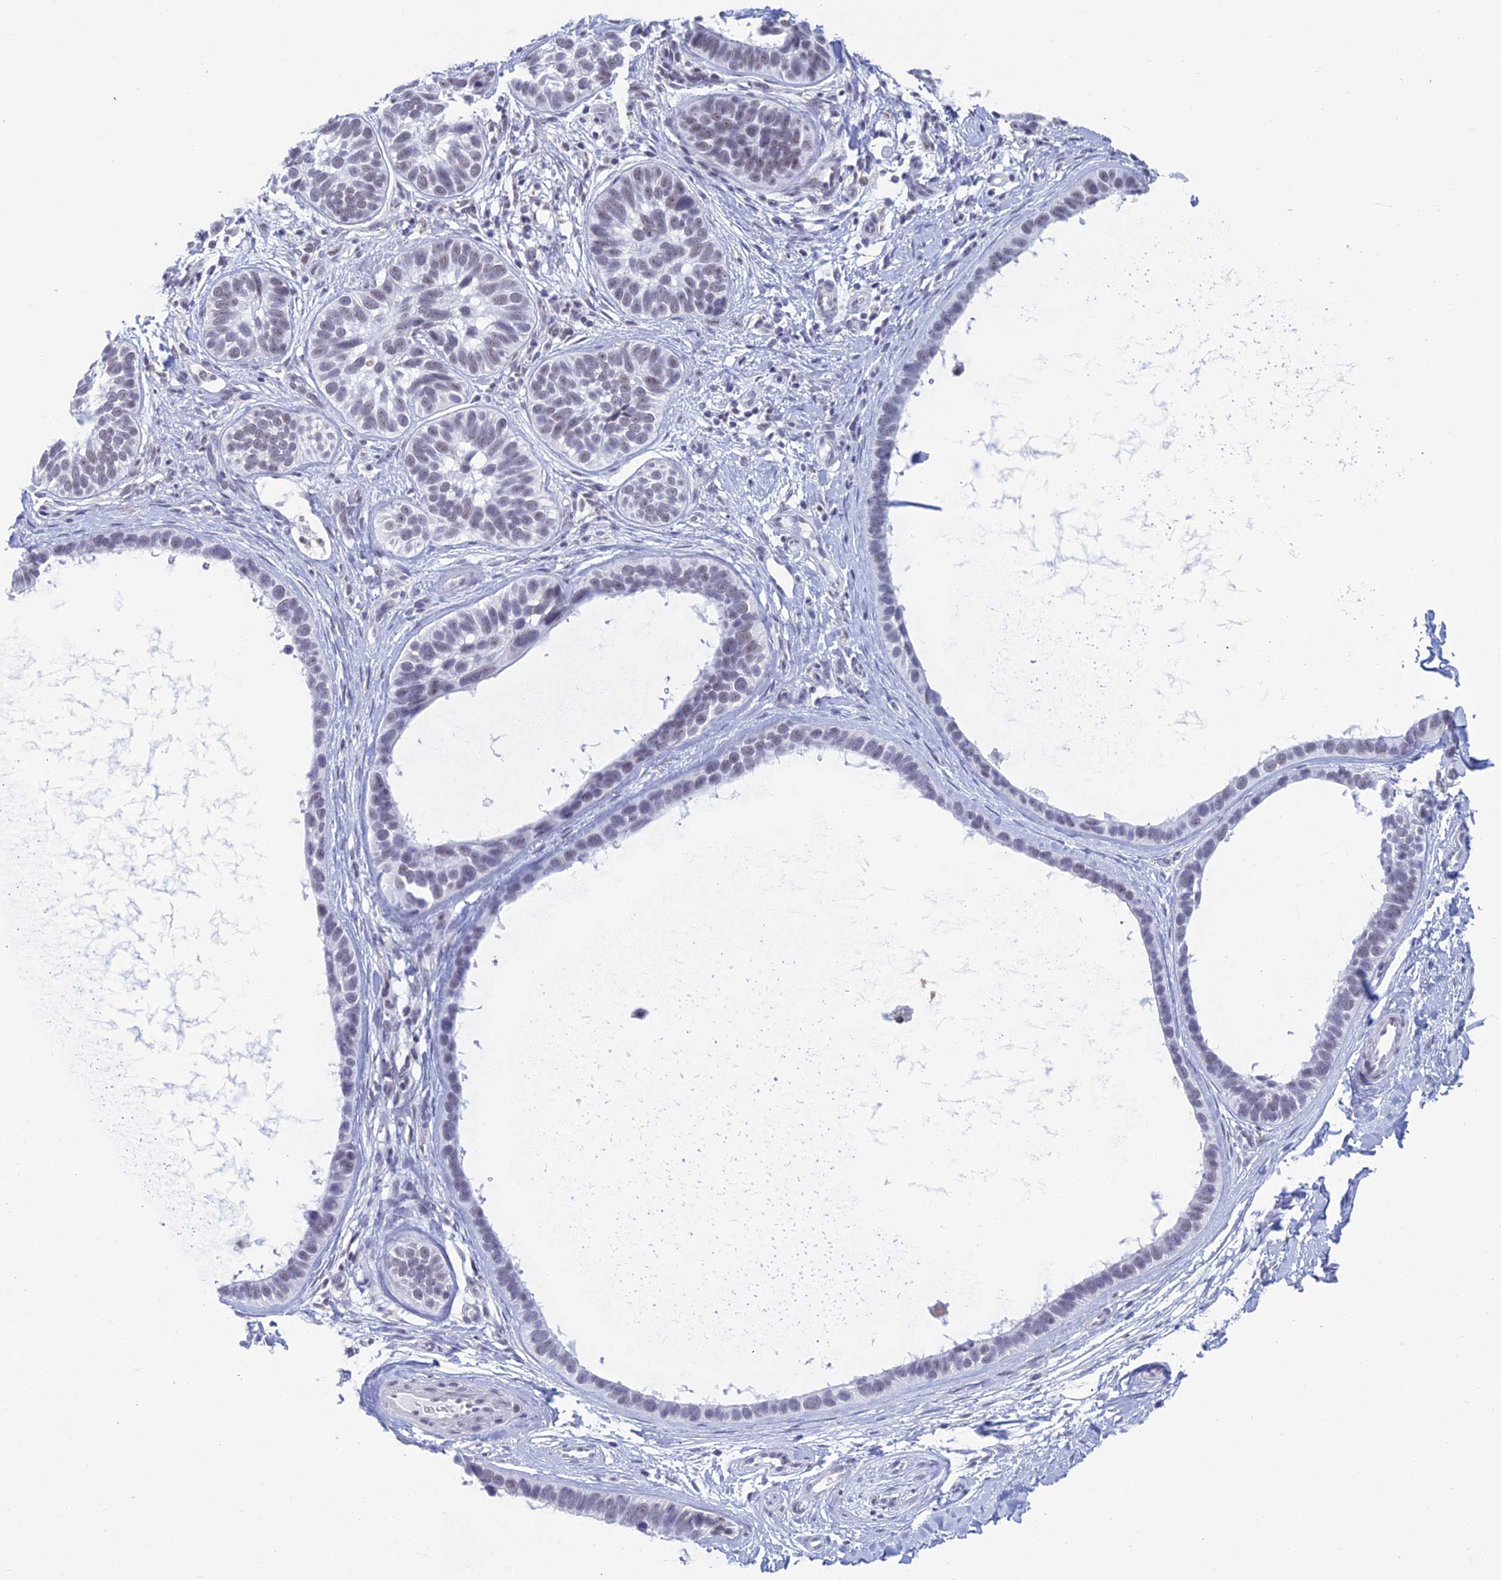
{"staining": {"intensity": "weak", "quantity": "25%-75%", "location": "nuclear"}, "tissue": "skin cancer", "cell_type": "Tumor cells", "image_type": "cancer", "snomed": [{"axis": "morphology", "description": "Basal cell carcinoma"}, {"axis": "topography", "description": "Skin"}], "caption": "Skin cancer stained for a protein (brown) displays weak nuclear positive expression in approximately 25%-75% of tumor cells.", "gene": "KLF14", "patient": {"sex": "male", "age": 62}}